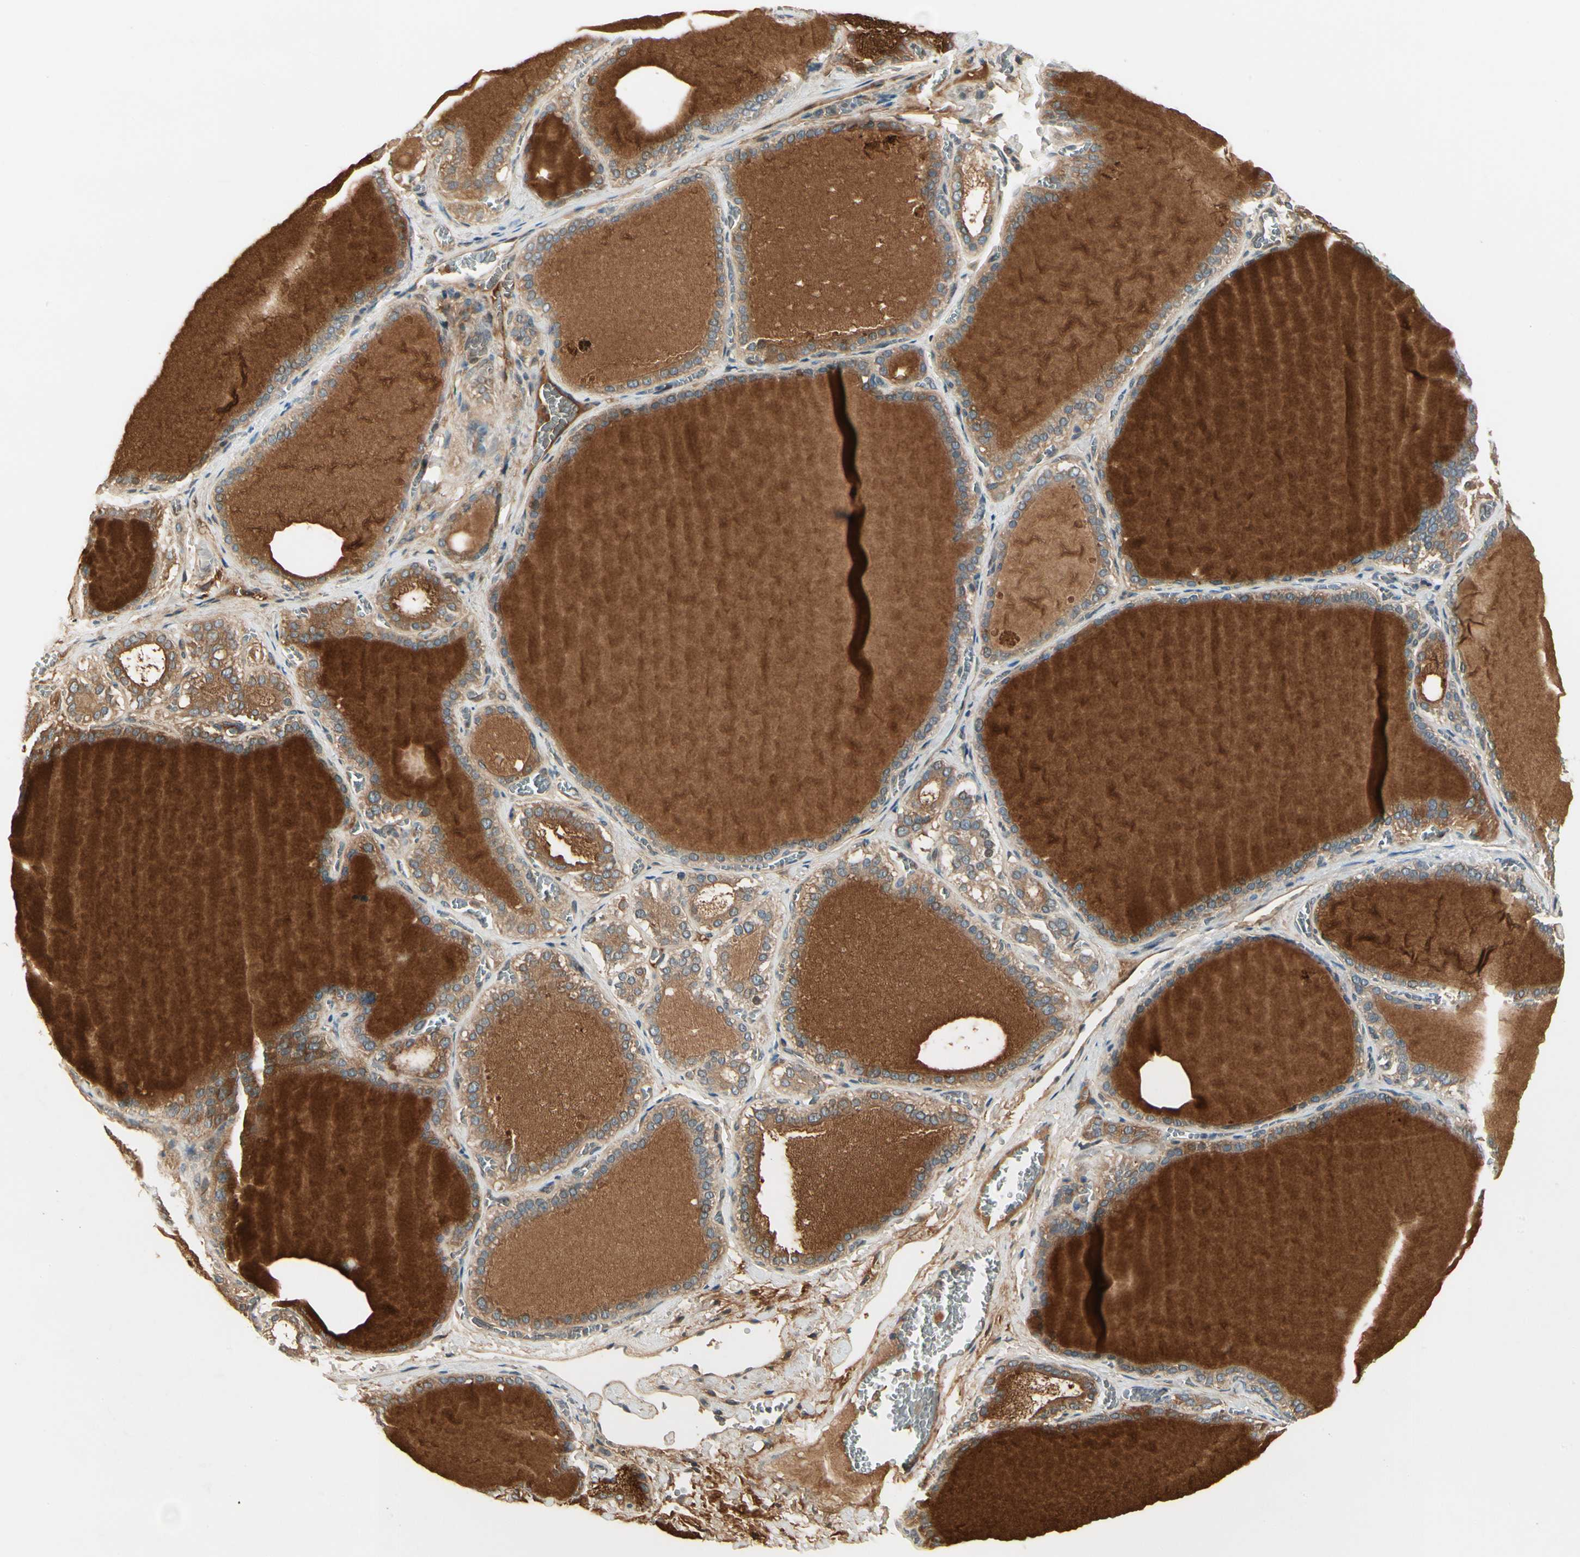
{"staining": {"intensity": "moderate", "quantity": "25%-75%", "location": "cytoplasmic/membranous"}, "tissue": "thyroid gland", "cell_type": "Glandular cells", "image_type": "normal", "snomed": [{"axis": "morphology", "description": "Normal tissue, NOS"}, {"axis": "topography", "description": "Thyroid gland"}], "caption": "Approximately 25%-75% of glandular cells in normal thyroid gland display moderate cytoplasmic/membranous protein expression as visualized by brown immunohistochemical staining.", "gene": "EPHB3", "patient": {"sex": "female", "age": 55}}